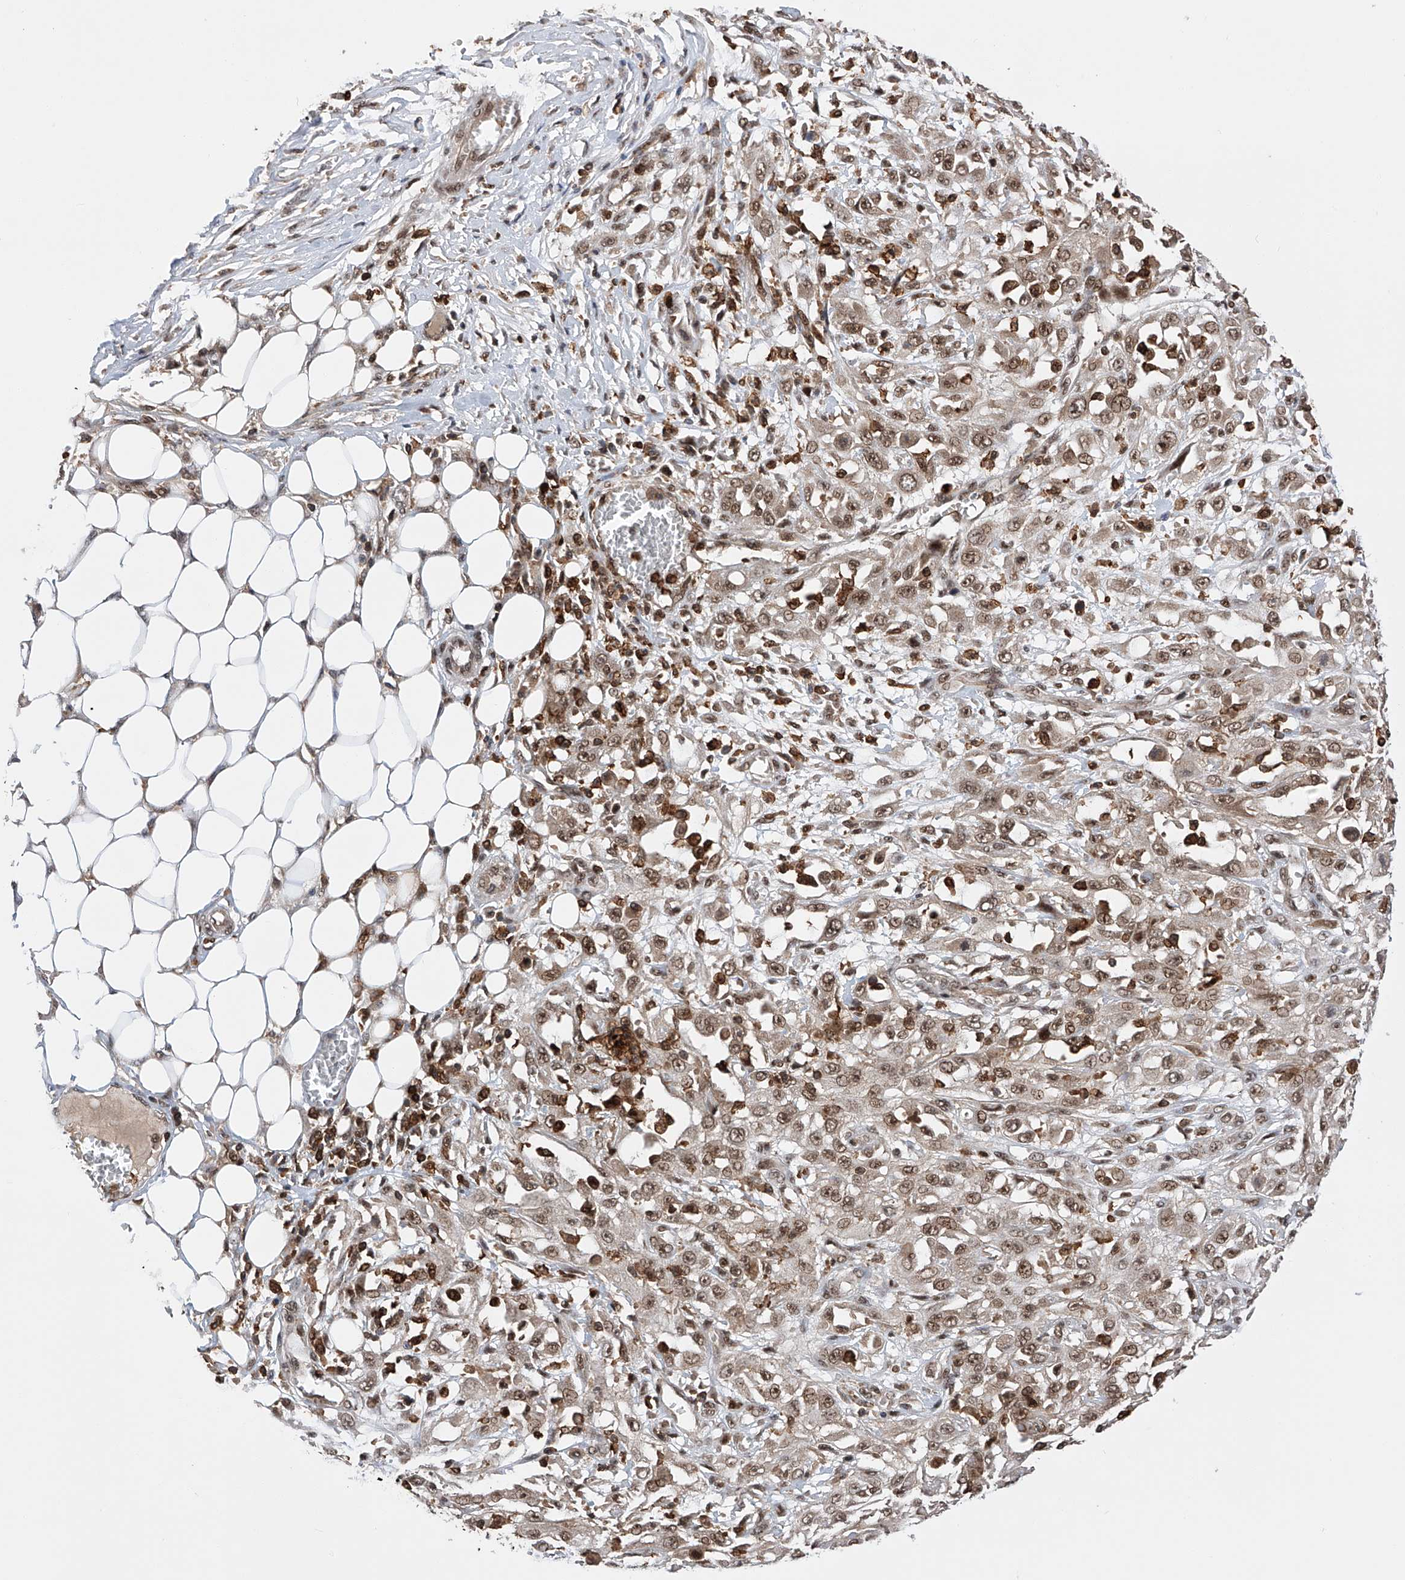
{"staining": {"intensity": "moderate", "quantity": ">75%", "location": "nuclear"}, "tissue": "skin cancer", "cell_type": "Tumor cells", "image_type": "cancer", "snomed": [{"axis": "morphology", "description": "Squamous cell carcinoma, NOS"}, {"axis": "morphology", "description": "Squamous cell carcinoma, metastatic, NOS"}, {"axis": "topography", "description": "Skin"}, {"axis": "topography", "description": "Lymph node"}], "caption": "Moderate nuclear expression for a protein is appreciated in about >75% of tumor cells of skin cancer using IHC.", "gene": "ZNF280D", "patient": {"sex": "male", "age": 75}}